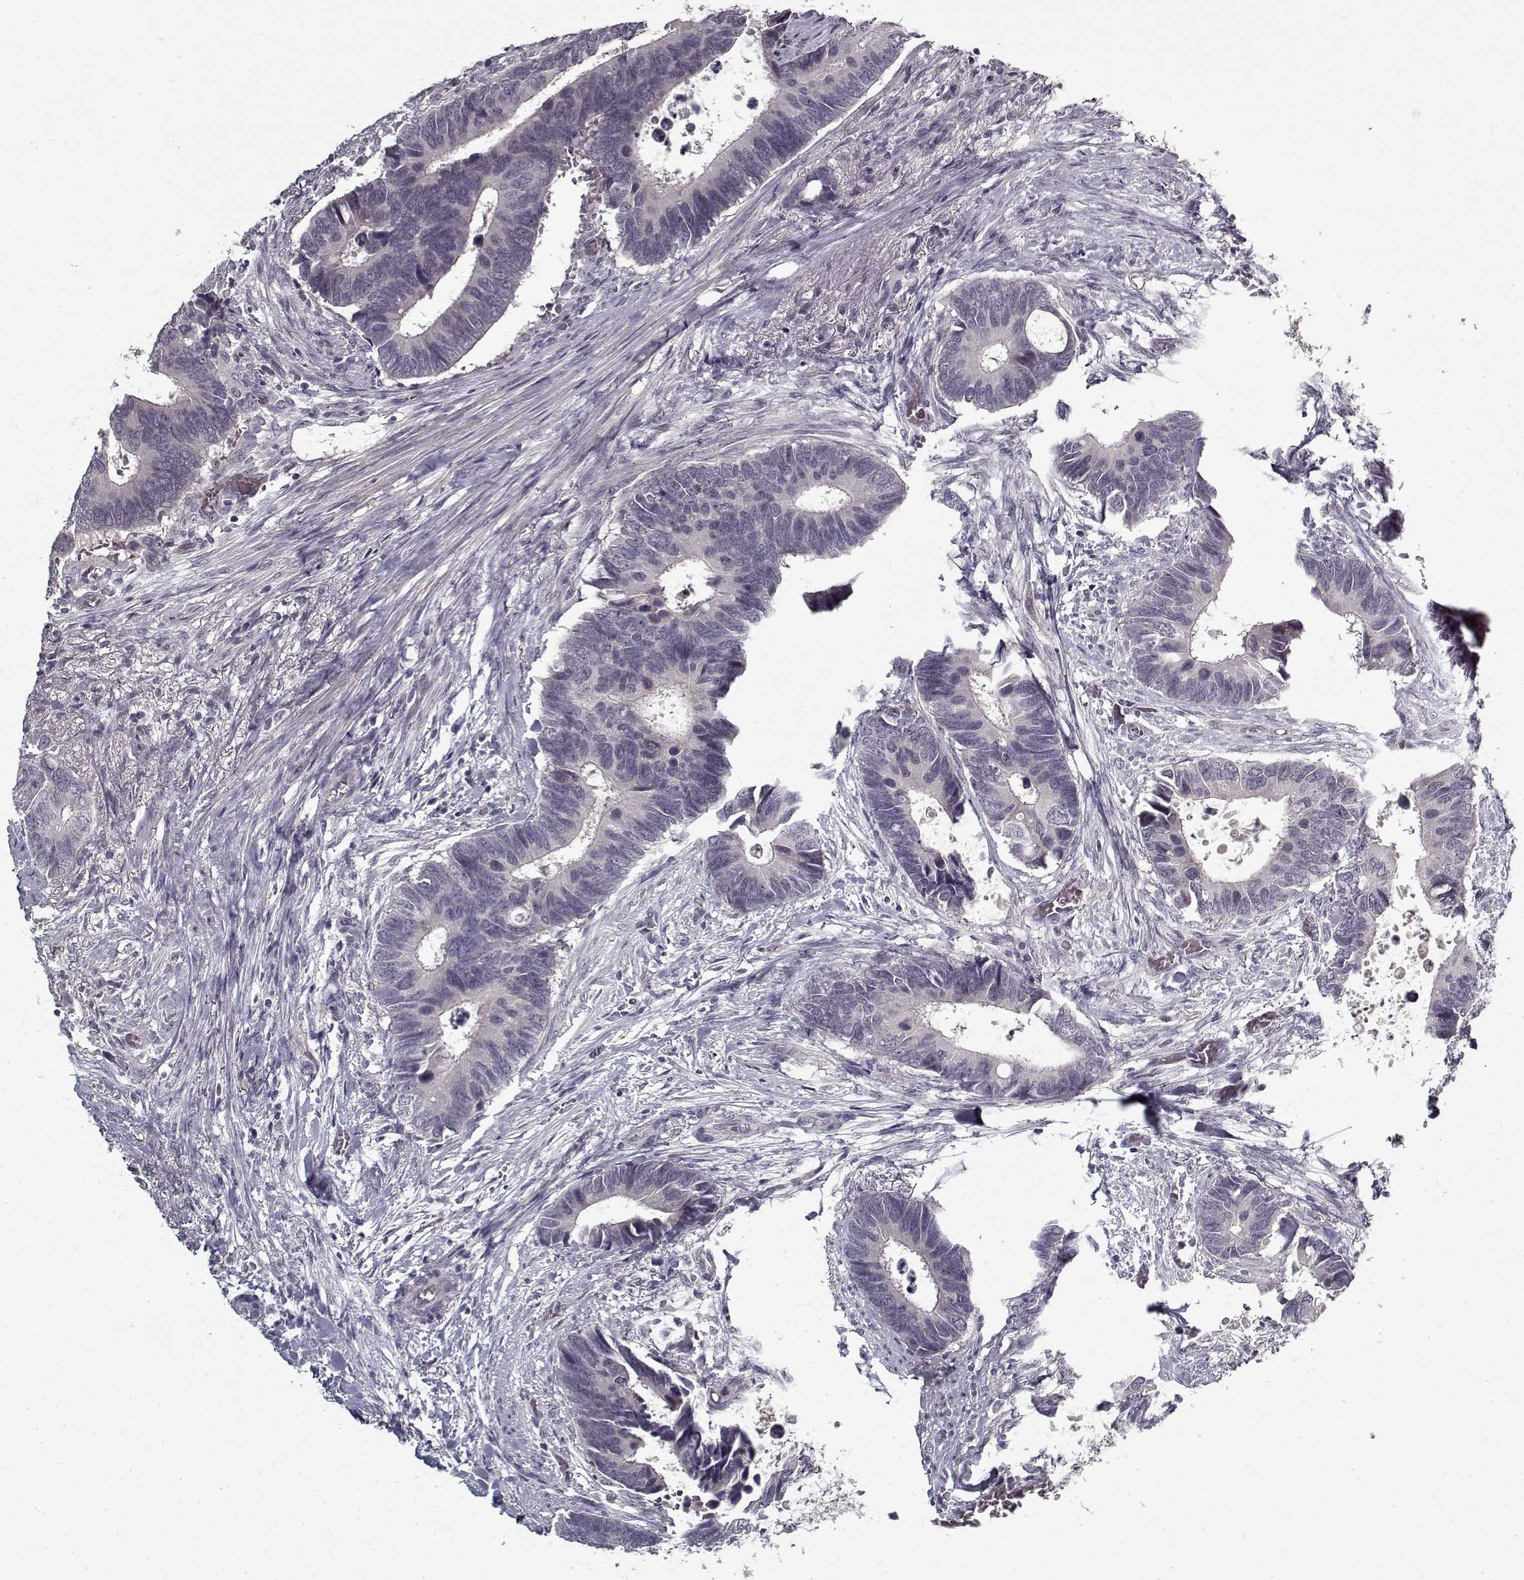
{"staining": {"intensity": "negative", "quantity": "none", "location": "none"}, "tissue": "colorectal cancer", "cell_type": "Tumor cells", "image_type": "cancer", "snomed": [{"axis": "morphology", "description": "Adenocarcinoma, NOS"}, {"axis": "topography", "description": "Colon"}], "caption": "The photomicrograph demonstrates no significant expression in tumor cells of colorectal cancer (adenocarcinoma).", "gene": "LAMA2", "patient": {"sex": "male", "age": 49}}